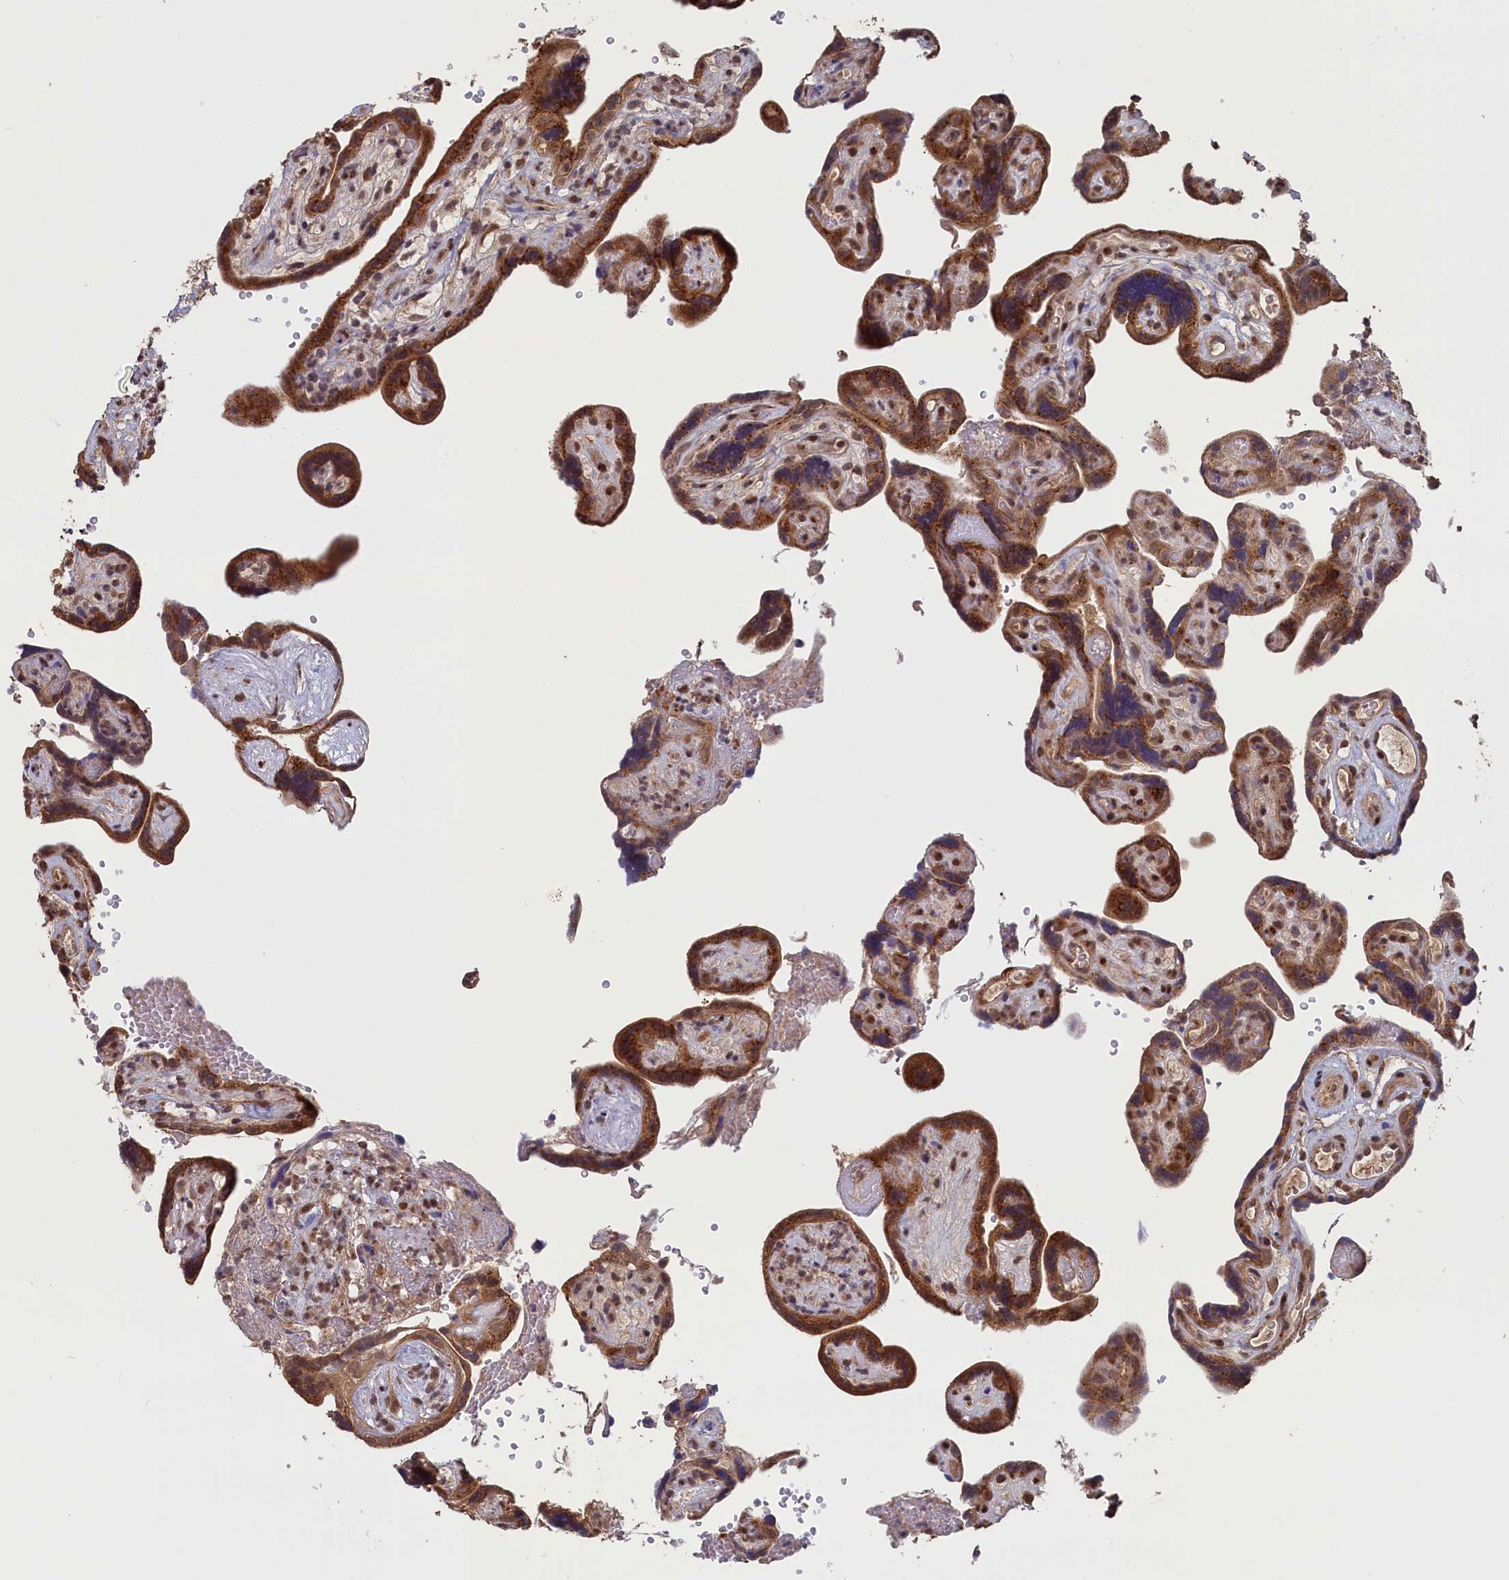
{"staining": {"intensity": "strong", "quantity": ">75%", "location": "cytoplasmic/membranous,nuclear"}, "tissue": "placenta", "cell_type": "Decidual cells", "image_type": "normal", "snomed": [{"axis": "morphology", "description": "Normal tissue, NOS"}, {"axis": "topography", "description": "Placenta"}], "caption": "A micrograph showing strong cytoplasmic/membranous,nuclear expression in about >75% of decidual cells in normal placenta, as visualized by brown immunohistochemical staining.", "gene": "PIGQ", "patient": {"sex": "female", "age": 30}}